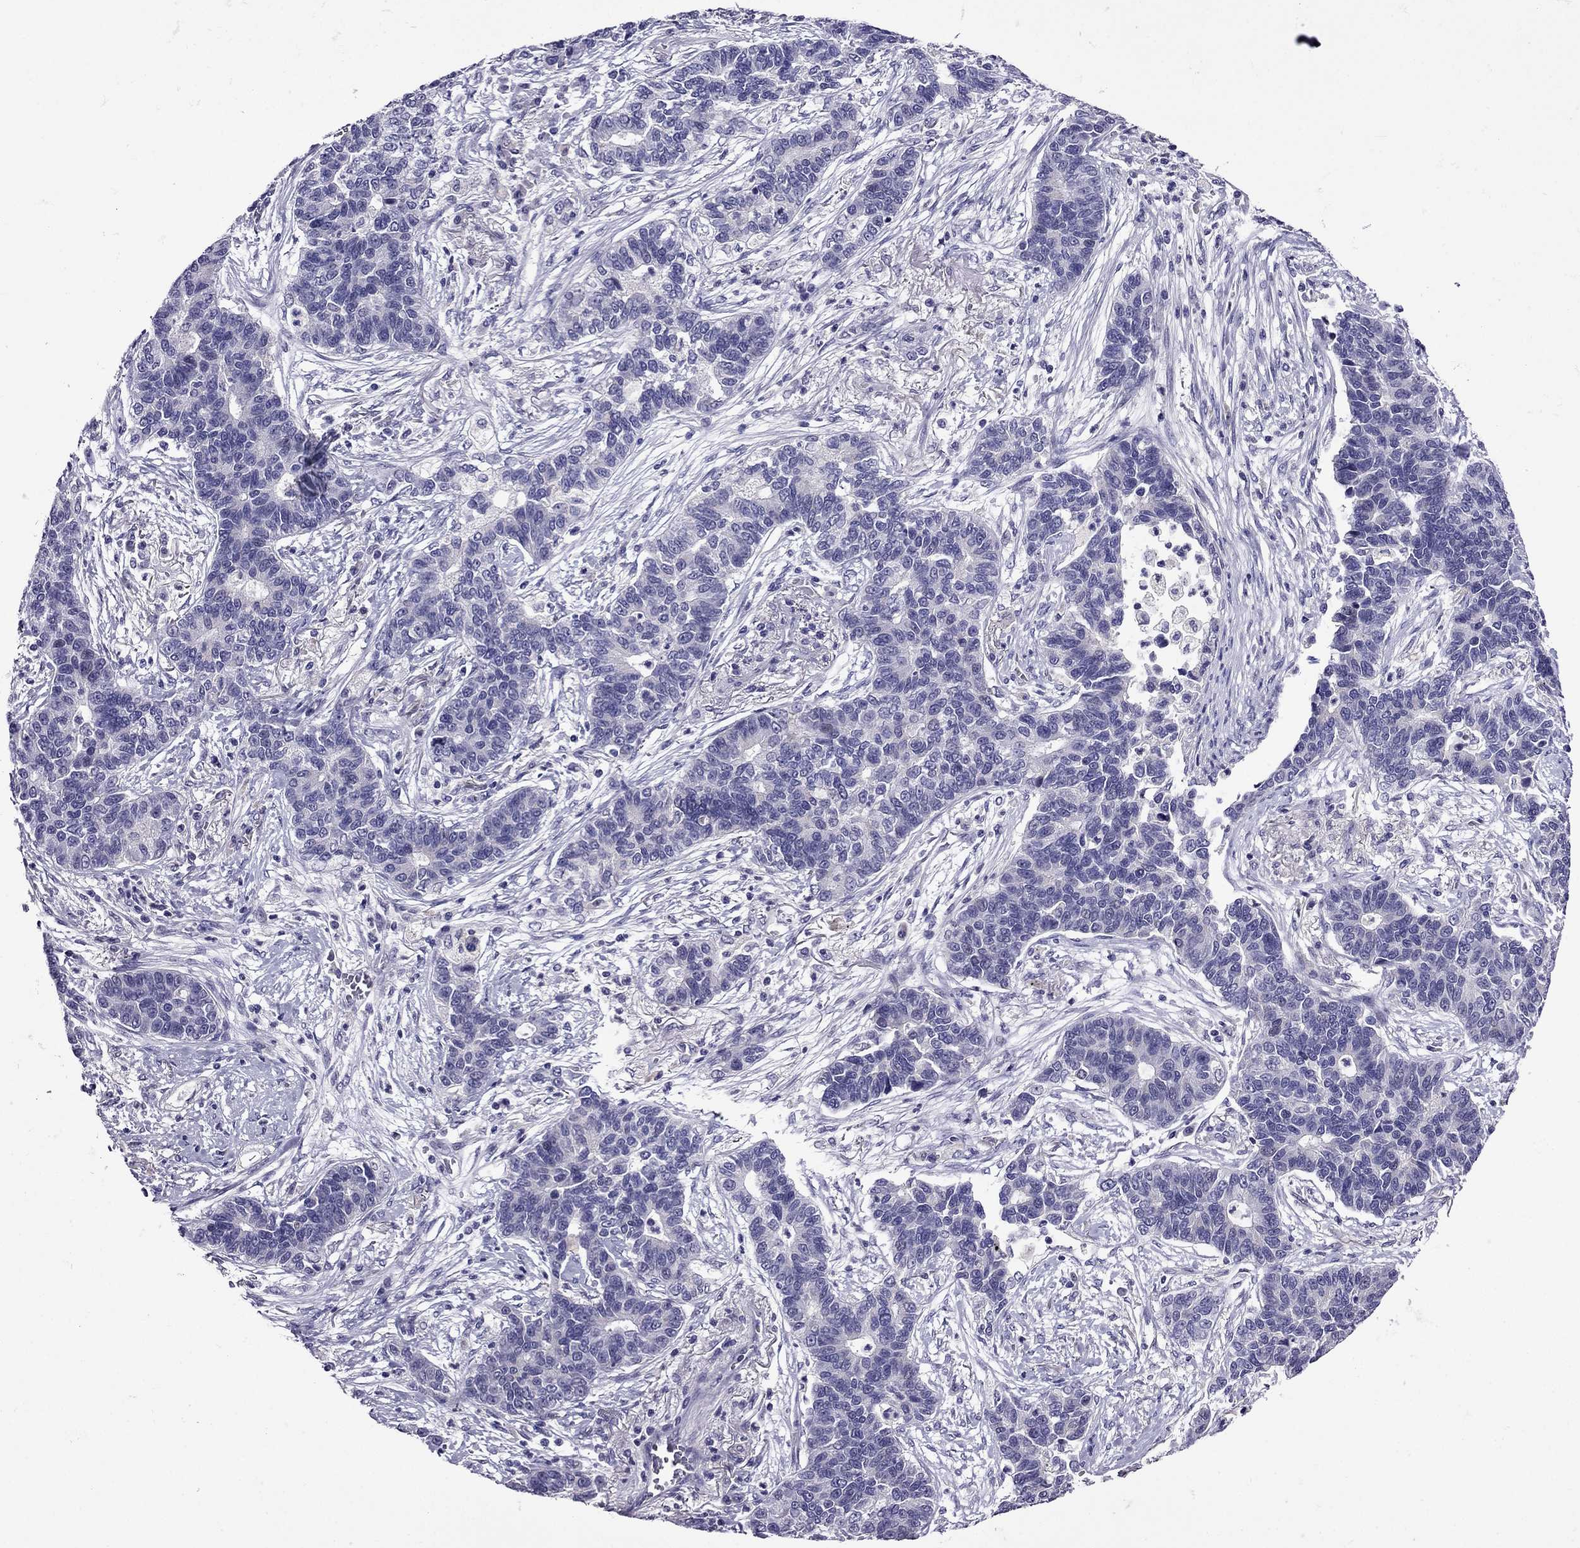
{"staining": {"intensity": "negative", "quantity": "none", "location": "none"}, "tissue": "lung cancer", "cell_type": "Tumor cells", "image_type": "cancer", "snomed": [{"axis": "morphology", "description": "Adenocarcinoma, NOS"}, {"axis": "topography", "description": "Lung"}], "caption": "Immunohistochemical staining of lung adenocarcinoma demonstrates no significant positivity in tumor cells.", "gene": "SPTBN4", "patient": {"sex": "female", "age": 57}}